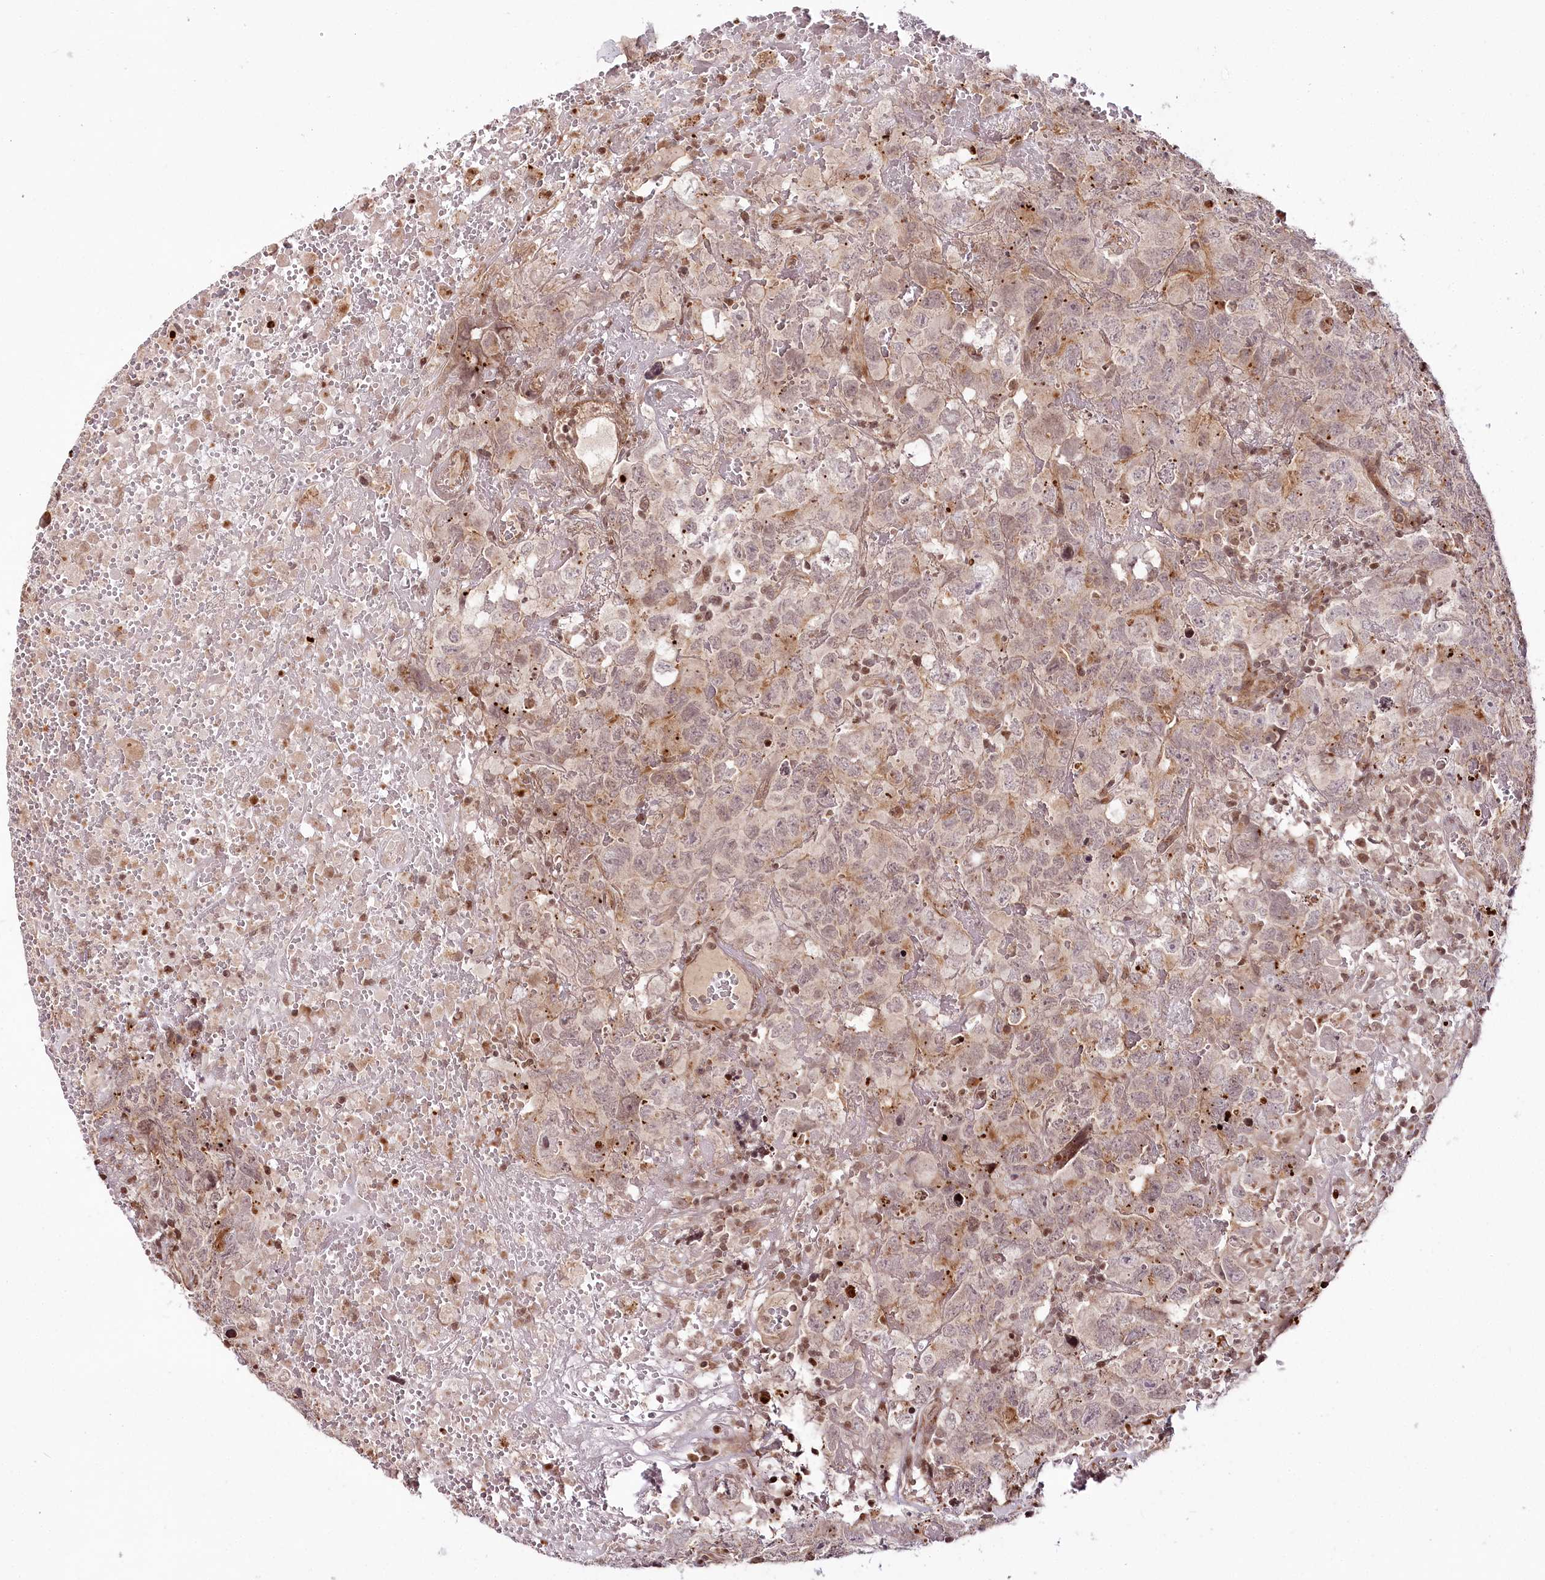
{"staining": {"intensity": "weak", "quantity": "<25%", "location": "cytoplasmic/membranous"}, "tissue": "testis cancer", "cell_type": "Tumor cells", "image_type": "cancer", "snomed": [{"axis": "morphology", "description": "Carcinoma, Embryonal, NOS"}, {"axis": "topography", "description": "Testis"}], "caption": "The immunohistochemistry micrograph has no significant expression in tumor cells of testis cancer tissue. The staining was performed using DAB (3,3'-diaminobenzidine) to visualize the protein expression in brown, while the nuclei were stained in blue with hematoxylin (Magnification: 20x).", "gene": "HOXC8", "patient": {"sex": "male", "age": 45}}